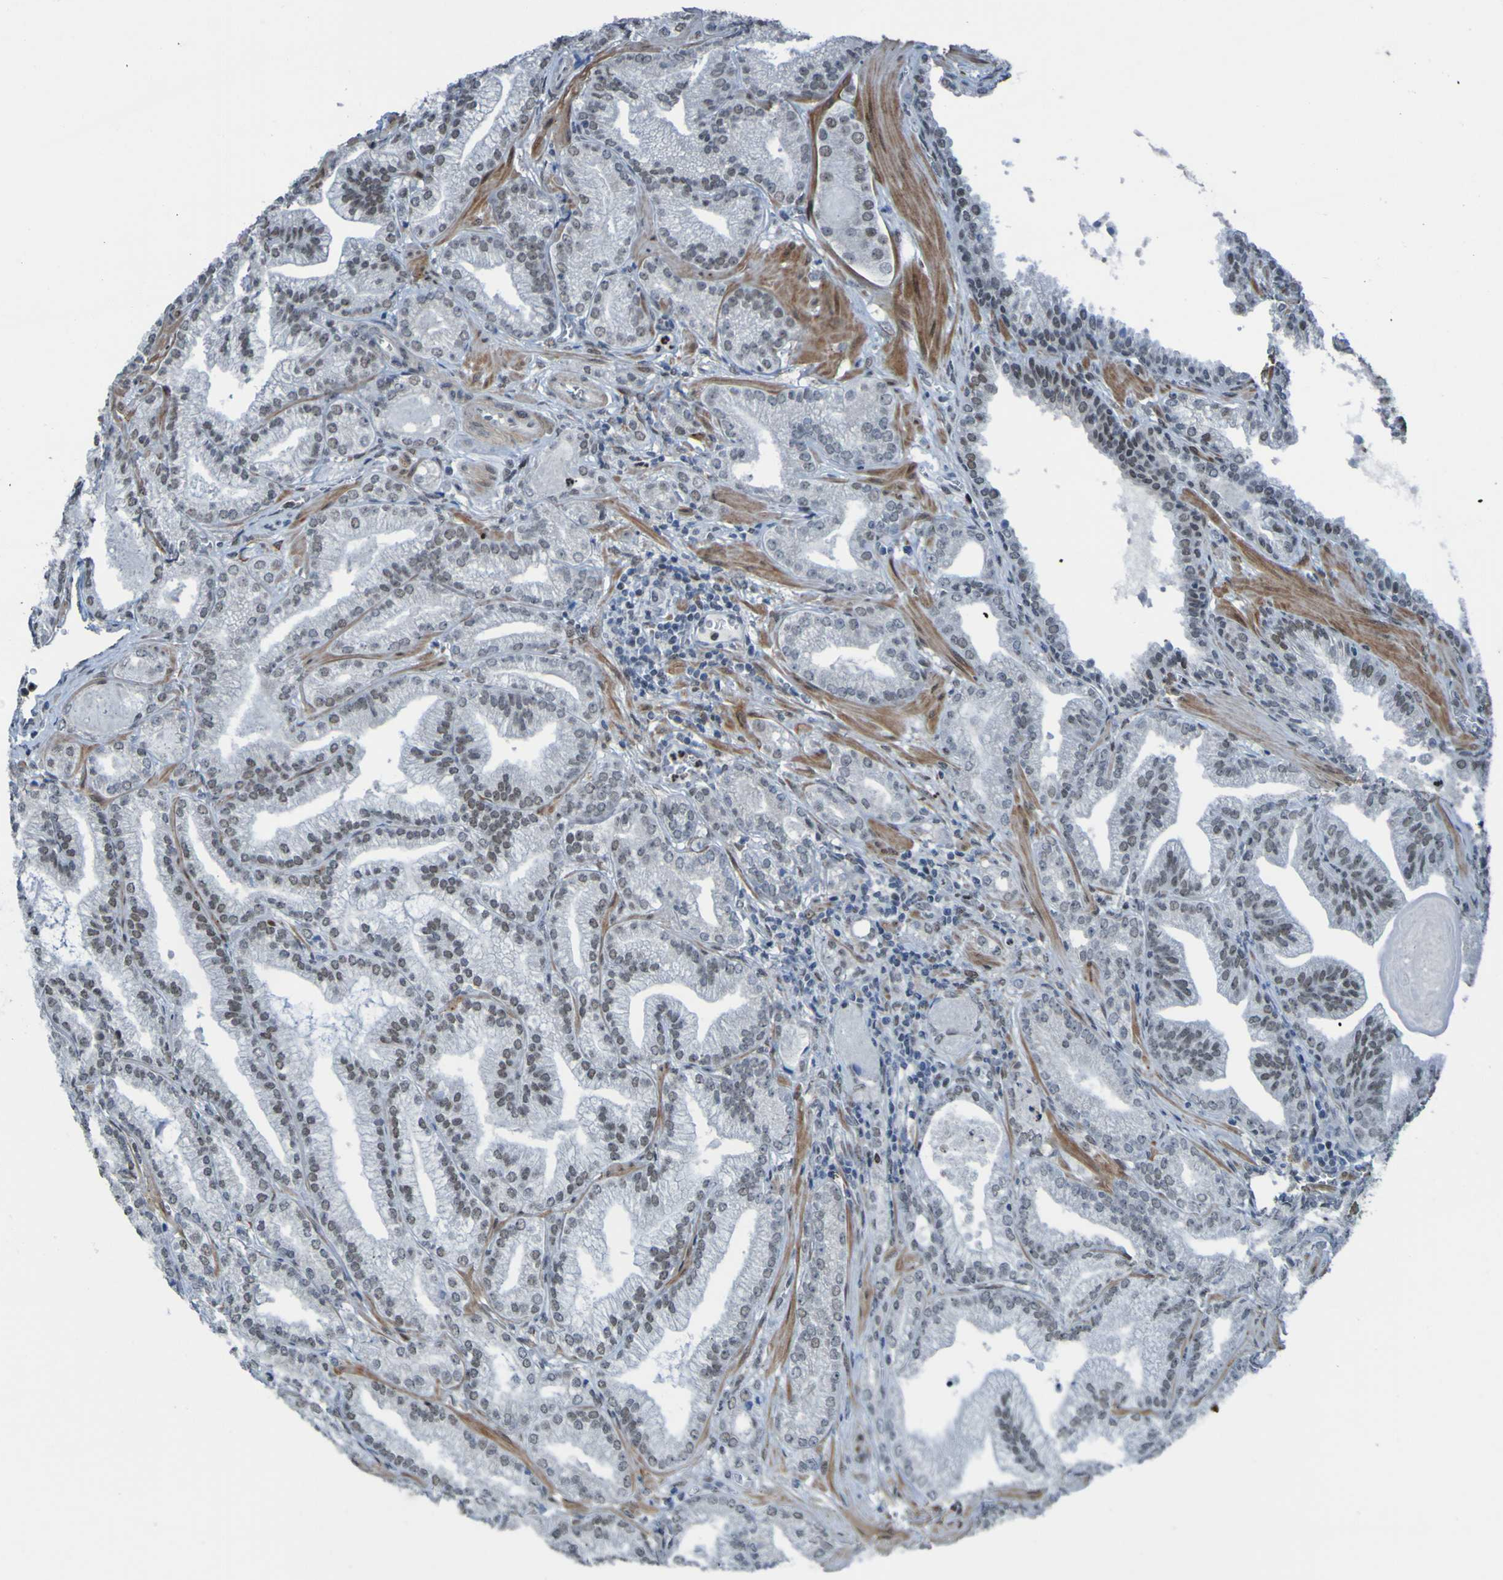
{"staining": {"intensity": "weak", "quantity": ">75%", "location": "nuclear"}, "tissue": "prostate cancer", "cell_type": "Tumor cells", "image_type": "cancer", "snomed": [{"axis": "morphology", "description": "Adenocarcinoma, Low grade"}, {"axis": "topography", "description": "Prostate"}], "caption": "Weak nuclear staining is appreciated in about >75% of tumor cells in adenocarcinoma (low-grade) (prostate).", "gene": "PHF2", "patient": {"sex": "male", "age": 59}}